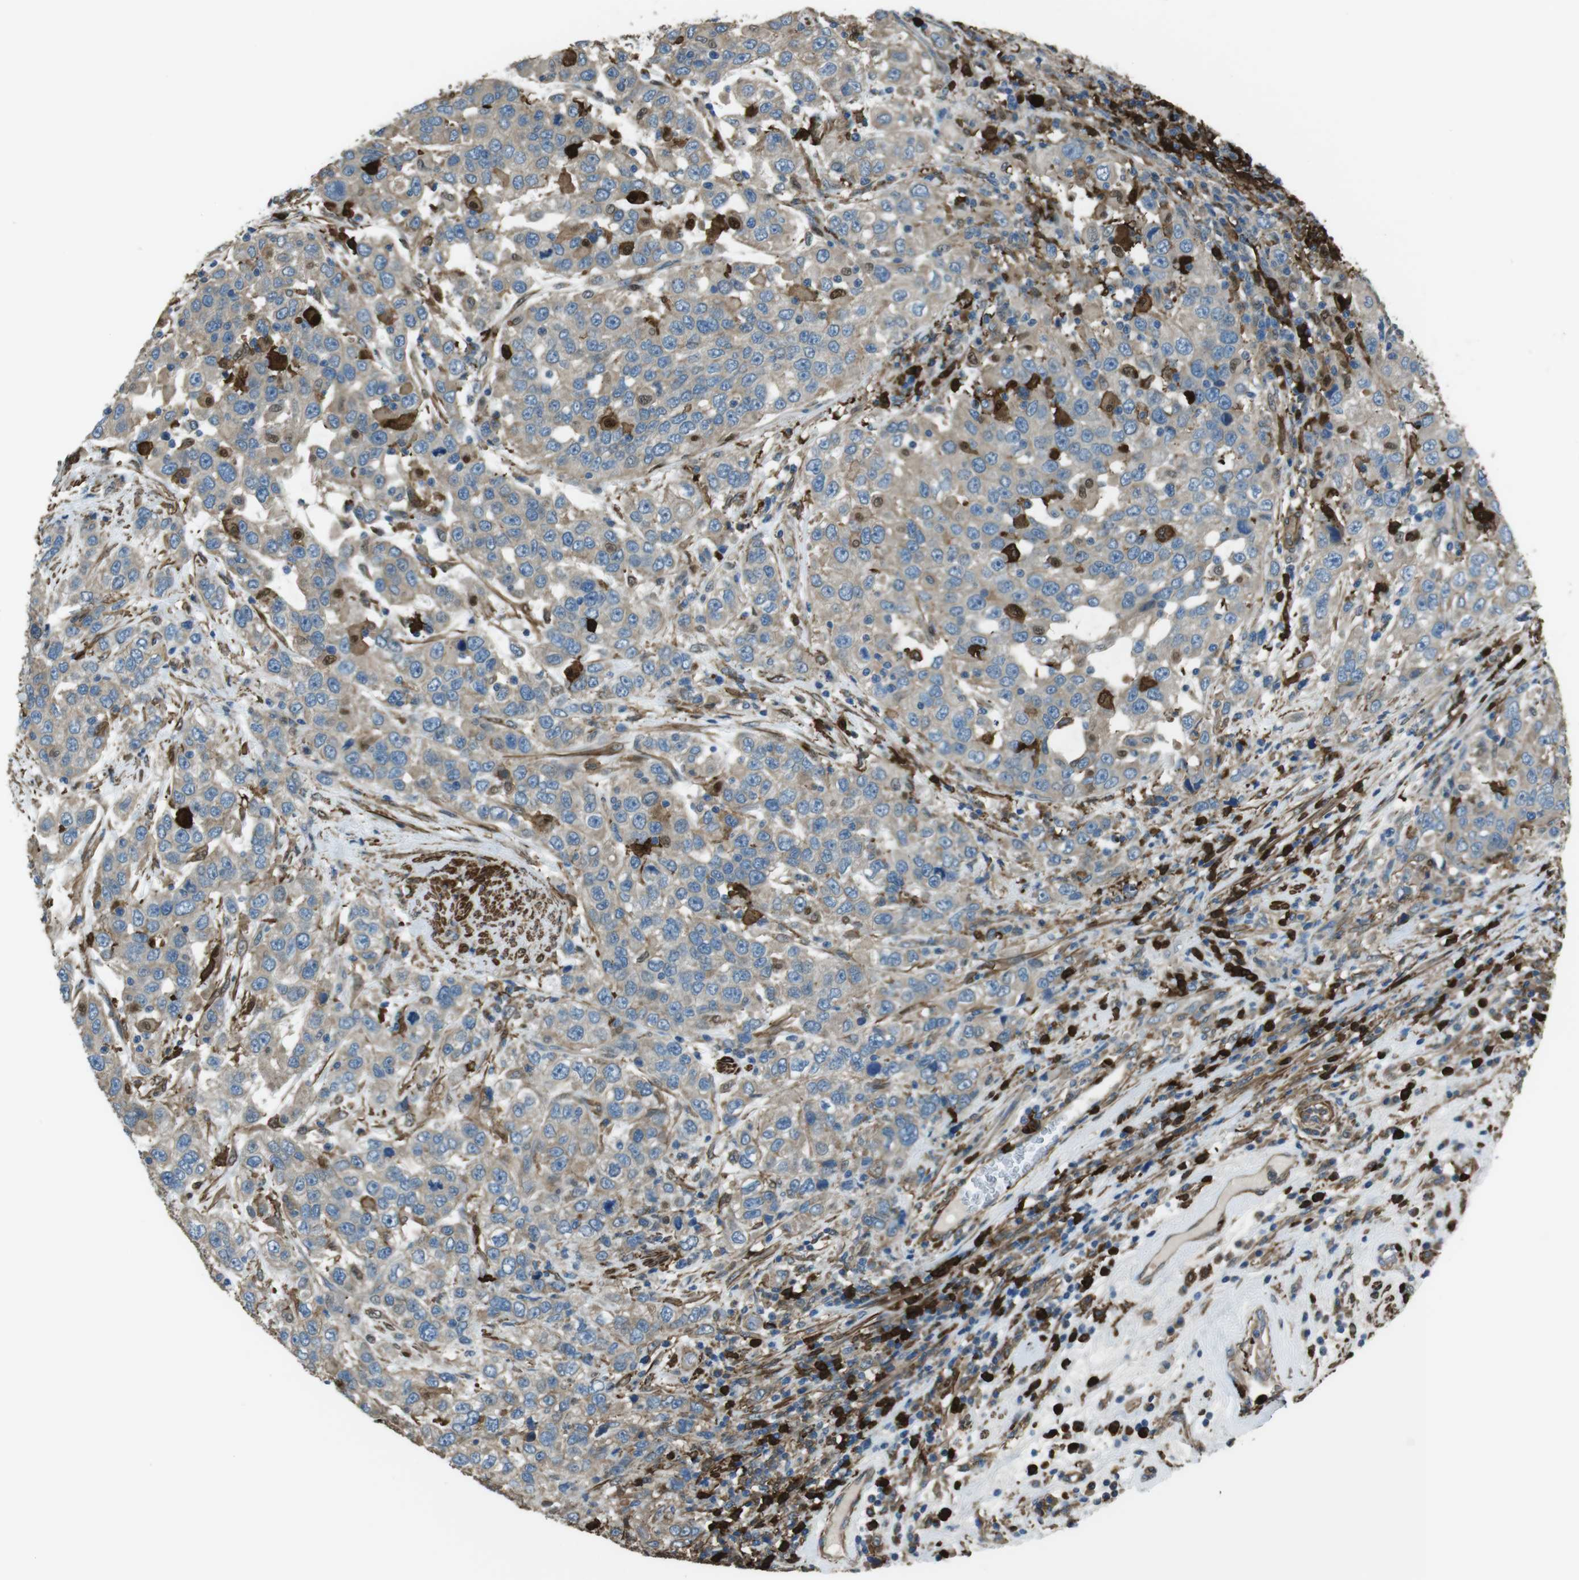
{"staining": {"intensity": "weak", "quantity": ">75%", "location": "cytoplasmic/membranous"}, "tissue": "urothelial cancer", "cell_type": "Tumor cells", "image_type": "cancer", "snomed": [{"axis": "morphology", "description": "Urothelial carcinoma, High grade"}, {"axis": "topography", "description": "Urinary bladder"}], "caption": "IHC staining of urothelial carcinoma (high-grade), which displays low levels of weak cytoplasmic/membranous positivity in approximately >75% of tumor cells indicating weak cytoplasmic/membranous protein positivity. The staining was performed using DAB (3,3'-diaminobenzidine) (brown) for protein detection and nuclei were counterstained in hematoxylin (blue).", "gene": "SFT2D1", "patient": {"sex": "female", "age": 80}}